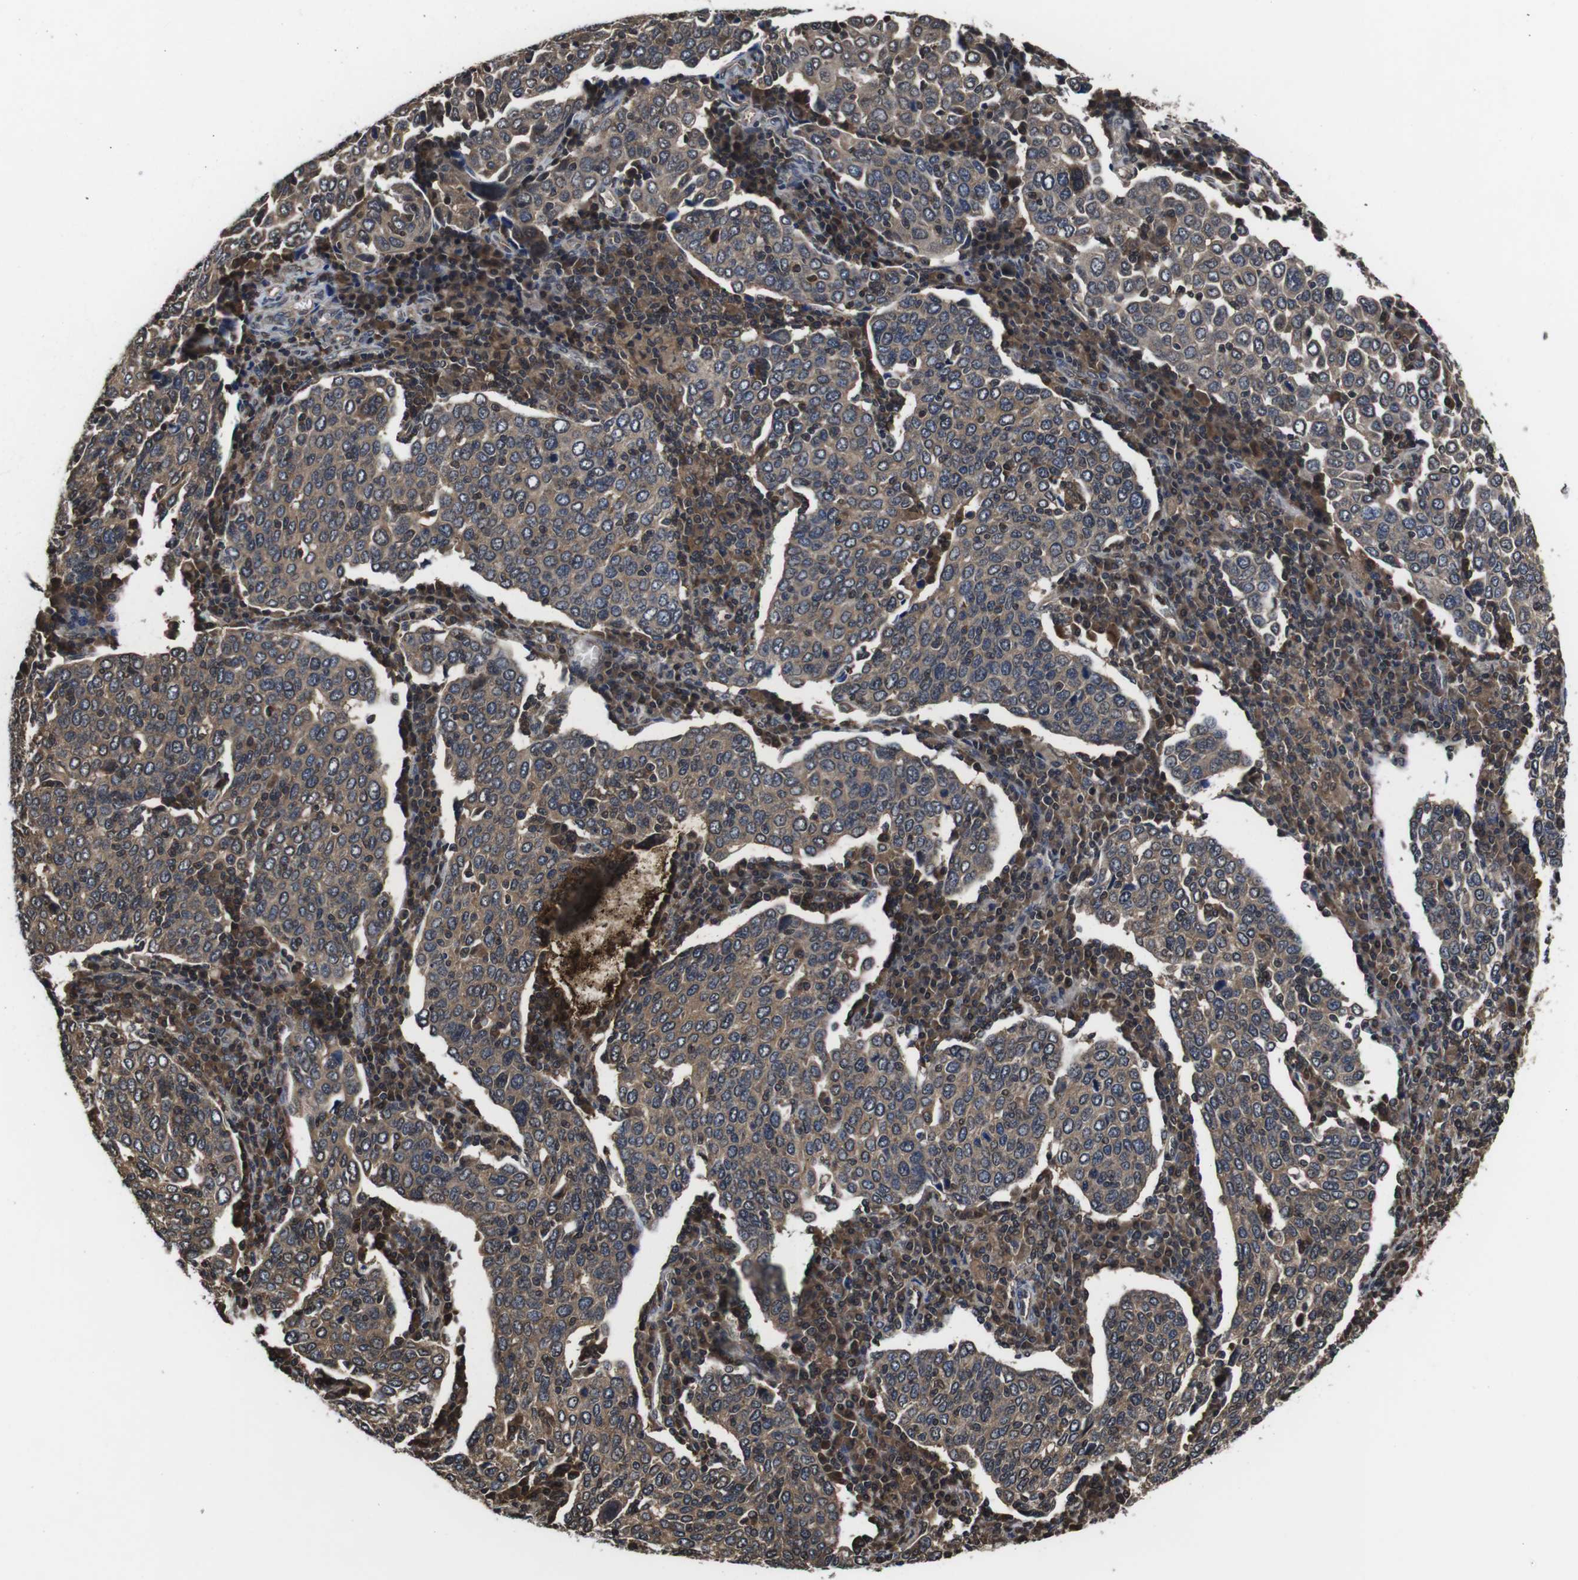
{"staining": {"intensity": "weak", "quantity": ">75%", "location": "cytoplasmic/membranous"}, "tissue": "cervical cancer", "cell_type": "Tumor cells", "image_type": "cancer", "snomed": [{"axis": "morphology", "description": "Squamous cell carcinoma, NOS"}, {"axis": "topography", "description": "Cervix"}], "caption": "IHC (DAB) staining of human cervical squamous cell carcinoma exhibits weak cytoplasmic/membranous protein staining in approximately >75% of tumor cells.", "gene": "CXCL11", "patient": {"sex": "female", "age": 40}}